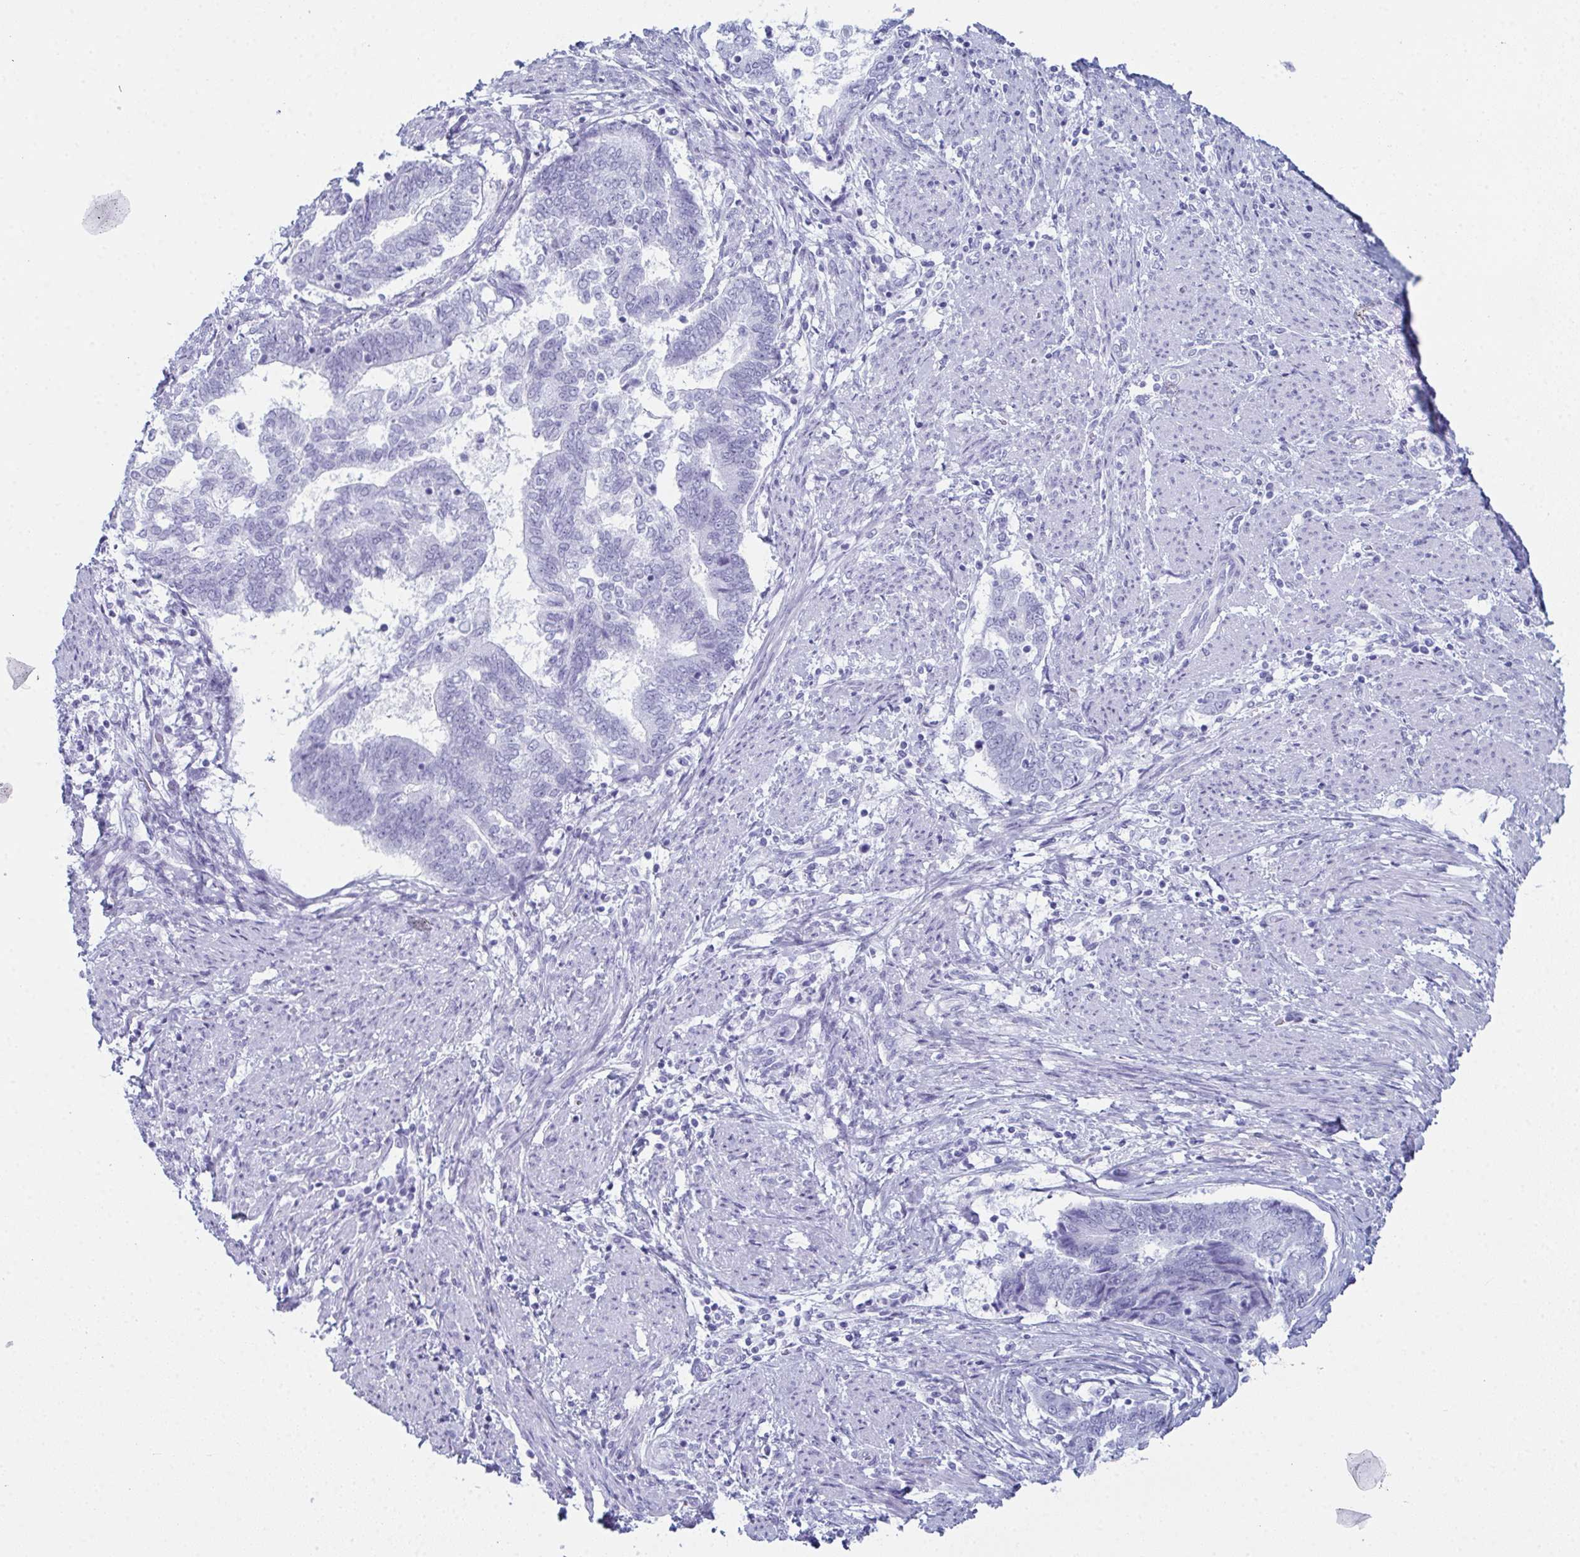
{"staining": {"intensity": "negative", "quantity": "none", "location": "none"}, "tissue": "endometrial cancer", "cell_type": "Tumor cells", "image_type": "cancer", "snomed": [{"axis": "morphology", "description": "Adenocarcinoma, NOS"}, {"axis": "topography", "description": "Endometrium"}], "caption": "Immunohistochemical staining of human endometrial cancer (adenocarcinoma) reveals no significant positivity in tumor cells. (Brightfield microscopy of DAB (3,3'-diaminobenzidine) immunohistochemistry (IHC) at high magnification).", "gene": "ENKUR", "patient": {"sex": "female", "age": 65}}